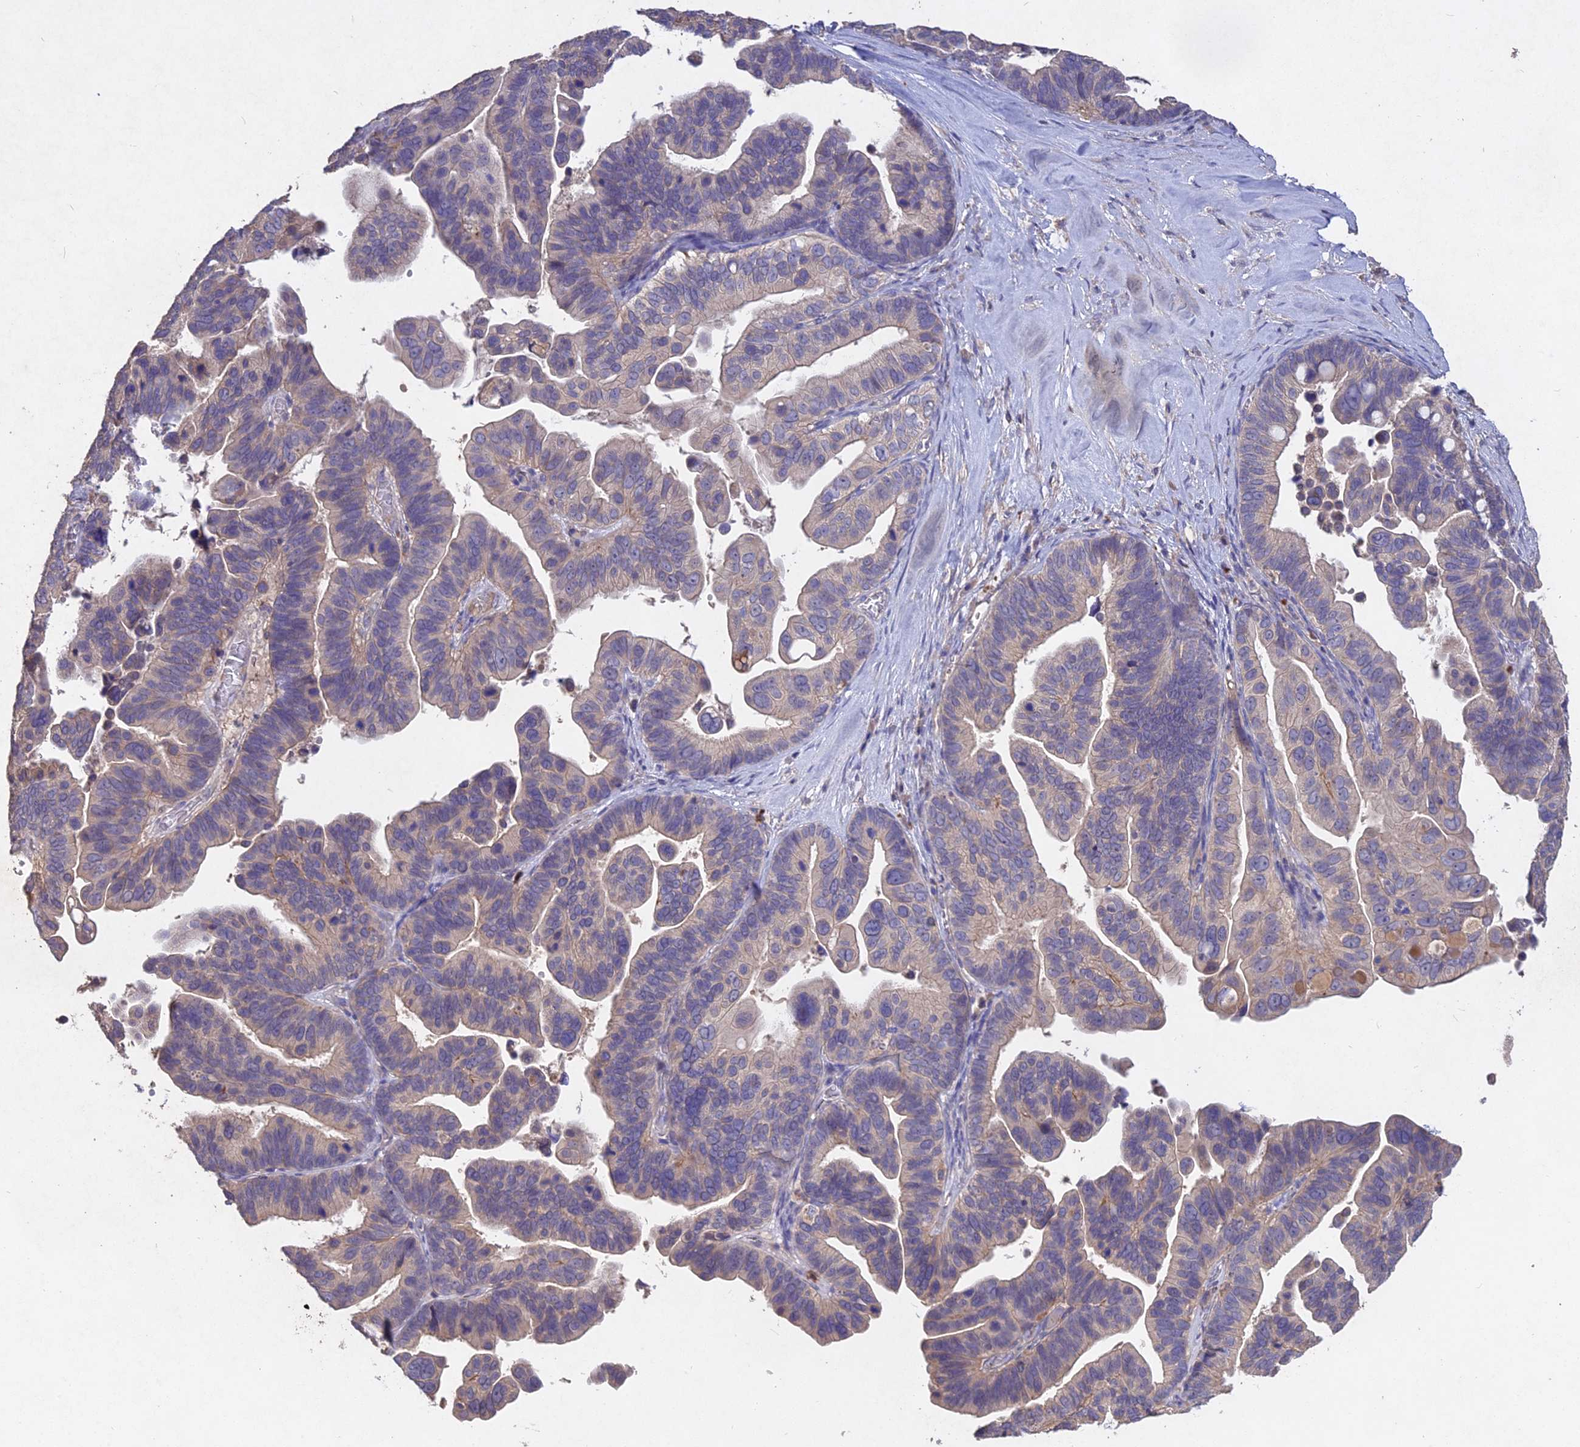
{"staining": {"intensity": "negative", "quantity": "none", "location": "none"}, "tissue": "ovarian cancer", "cell_type": "Tumor cells", "image_type": "cancer", "snomed": [{"axis": "morphology", "description": "Cystadenocarcinoma, serous, NOS"}, {"axis": "topography", "description": "Ovary"}], "caption": "IHC photomicrograph of ovarian cancer (serous cystadenocarcinoma) stained for a protein (brown), which displays no staining in tumor cells.", "gene": "SLC26A4", "patient": {"sex": "female", "age": 56}}